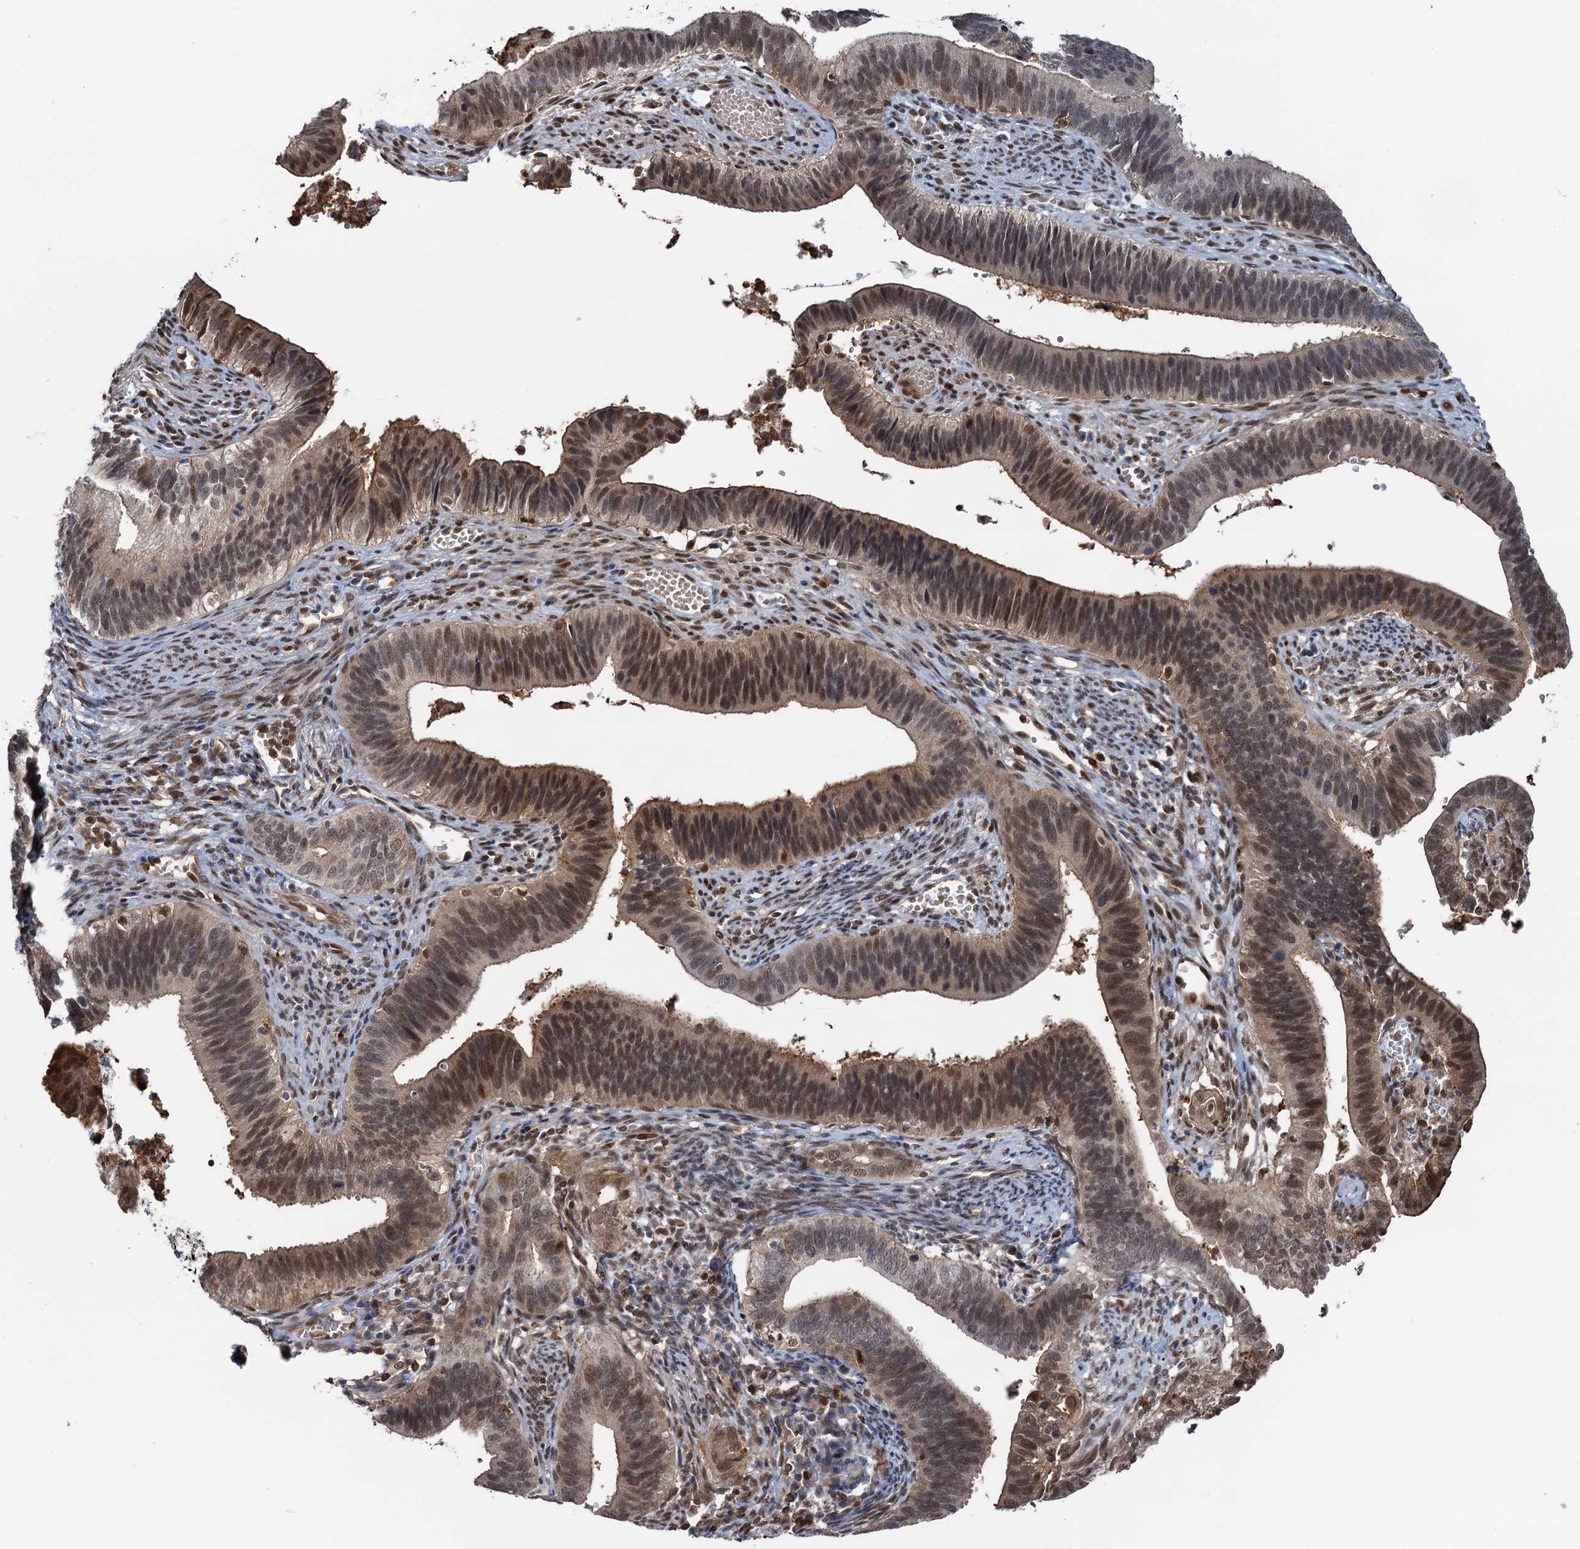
{"staining": {"intensity": "moderate", "quantity": "25%-75%", "location": "nuclear"}, "tissue": "cervical cancer", "cell_type": "Tumor cells", "image_type": "cancer", "snomed": [{"axis": "morphology", "description": "Adenocarcinoma, NOS"}, {"axis": "topography", "description": "Cervix"}], "caption": "This is a photomicrograph of IHC staining of adenocarcinoma (cervical), which shows moderate expression in the nuclear of tumor cells.", "gene": "ZNF609", "patient": {"sex": "female", "age": 42}}